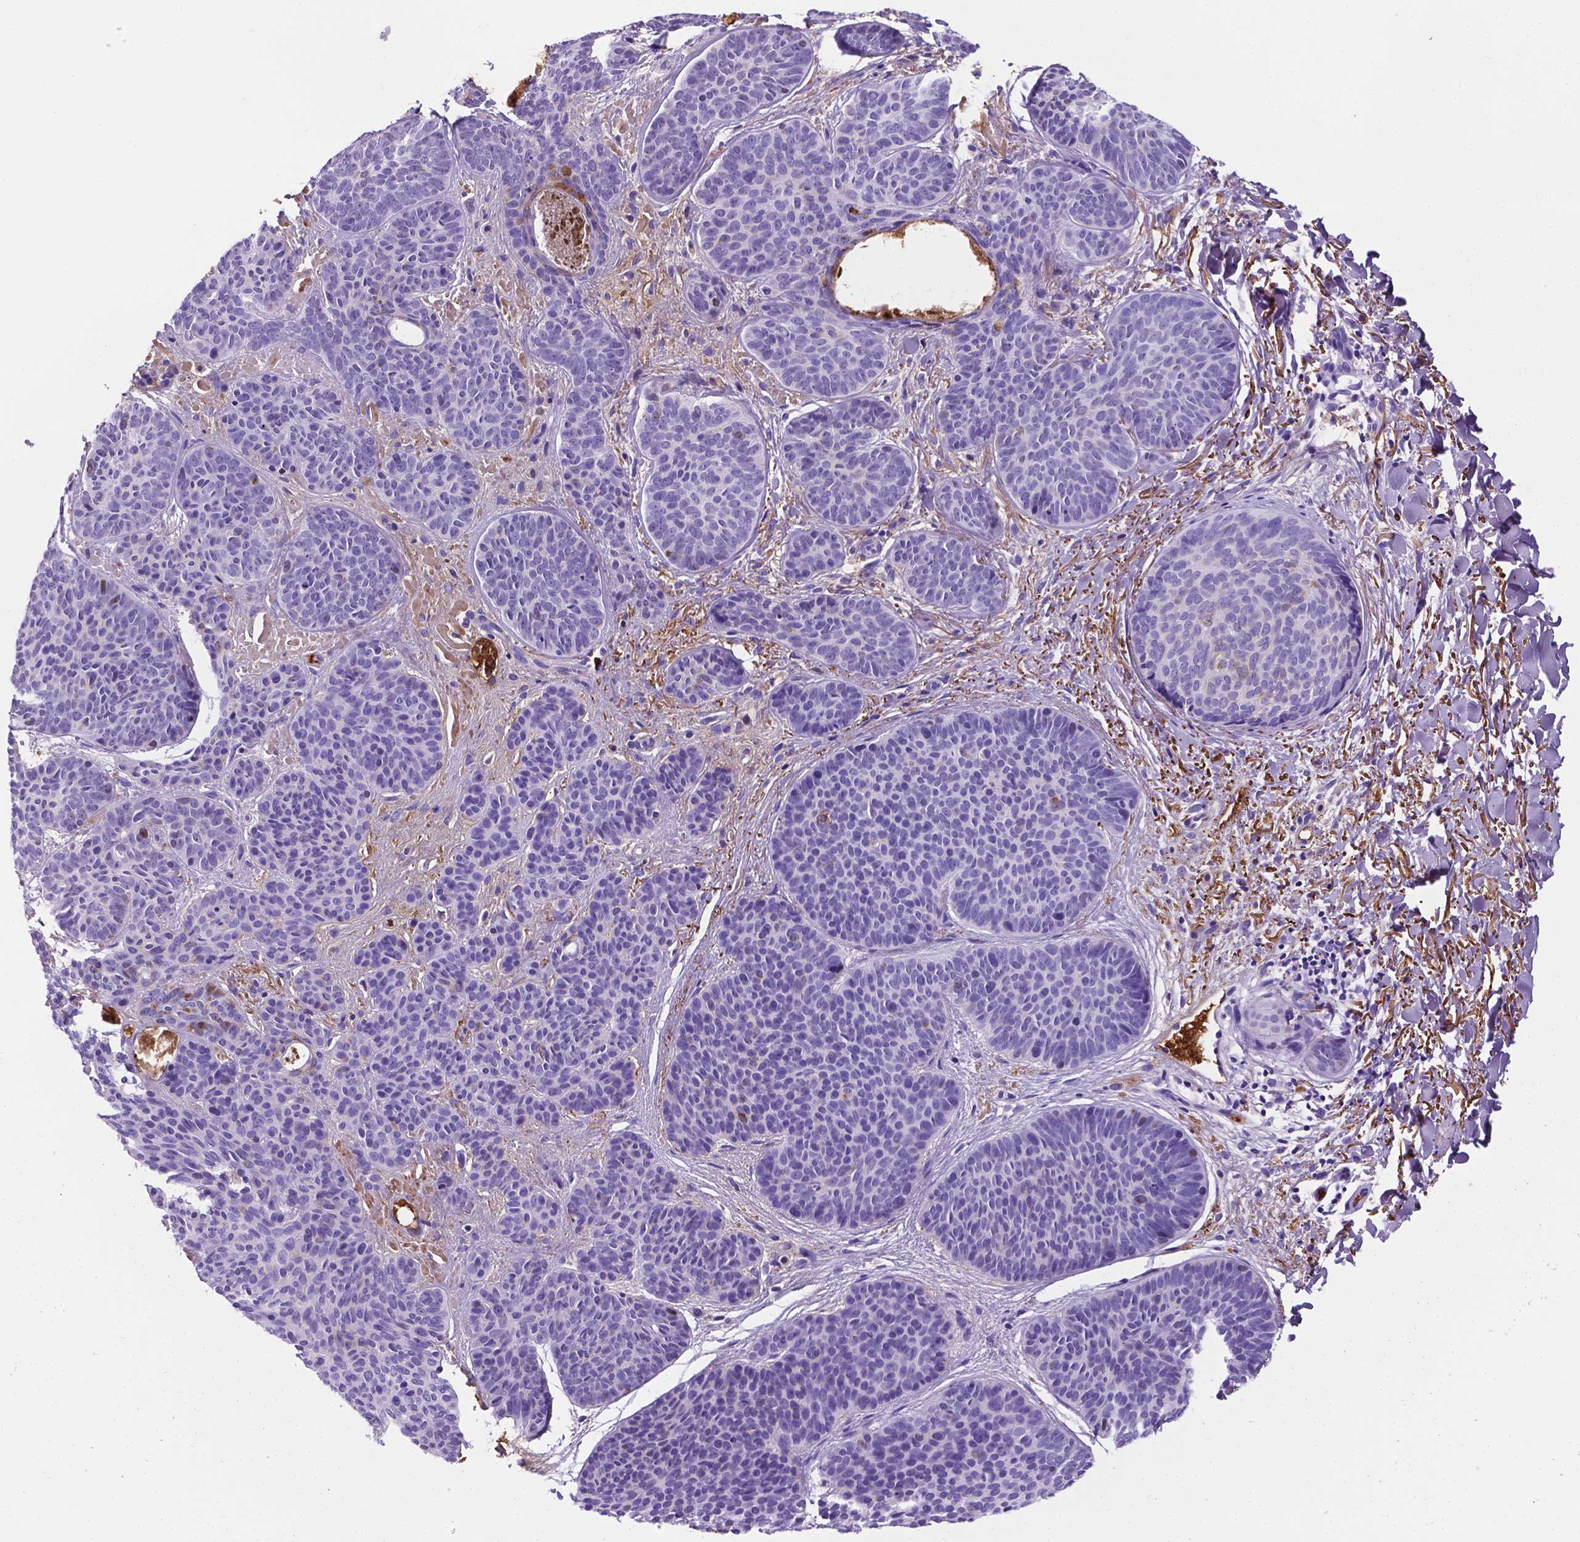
{"staining": {"intensity": "negative", "quantity": "none", "location": "none"}, "tissue": "skin cancer", "cell_type": "Tumor cells", "image_type": "cancer", "snomed": [{"axis": "morphology", "description": "Basal cell carcinoma"}, {"axis": "topography", "description": "Skin"}], "caption": "This is a image of IHC staining of skin cancer (basal cell carcinoma), which shows no expression in tumor cells.", "gene": "APOE", "patient": {"sex": "female", "age": 82}}